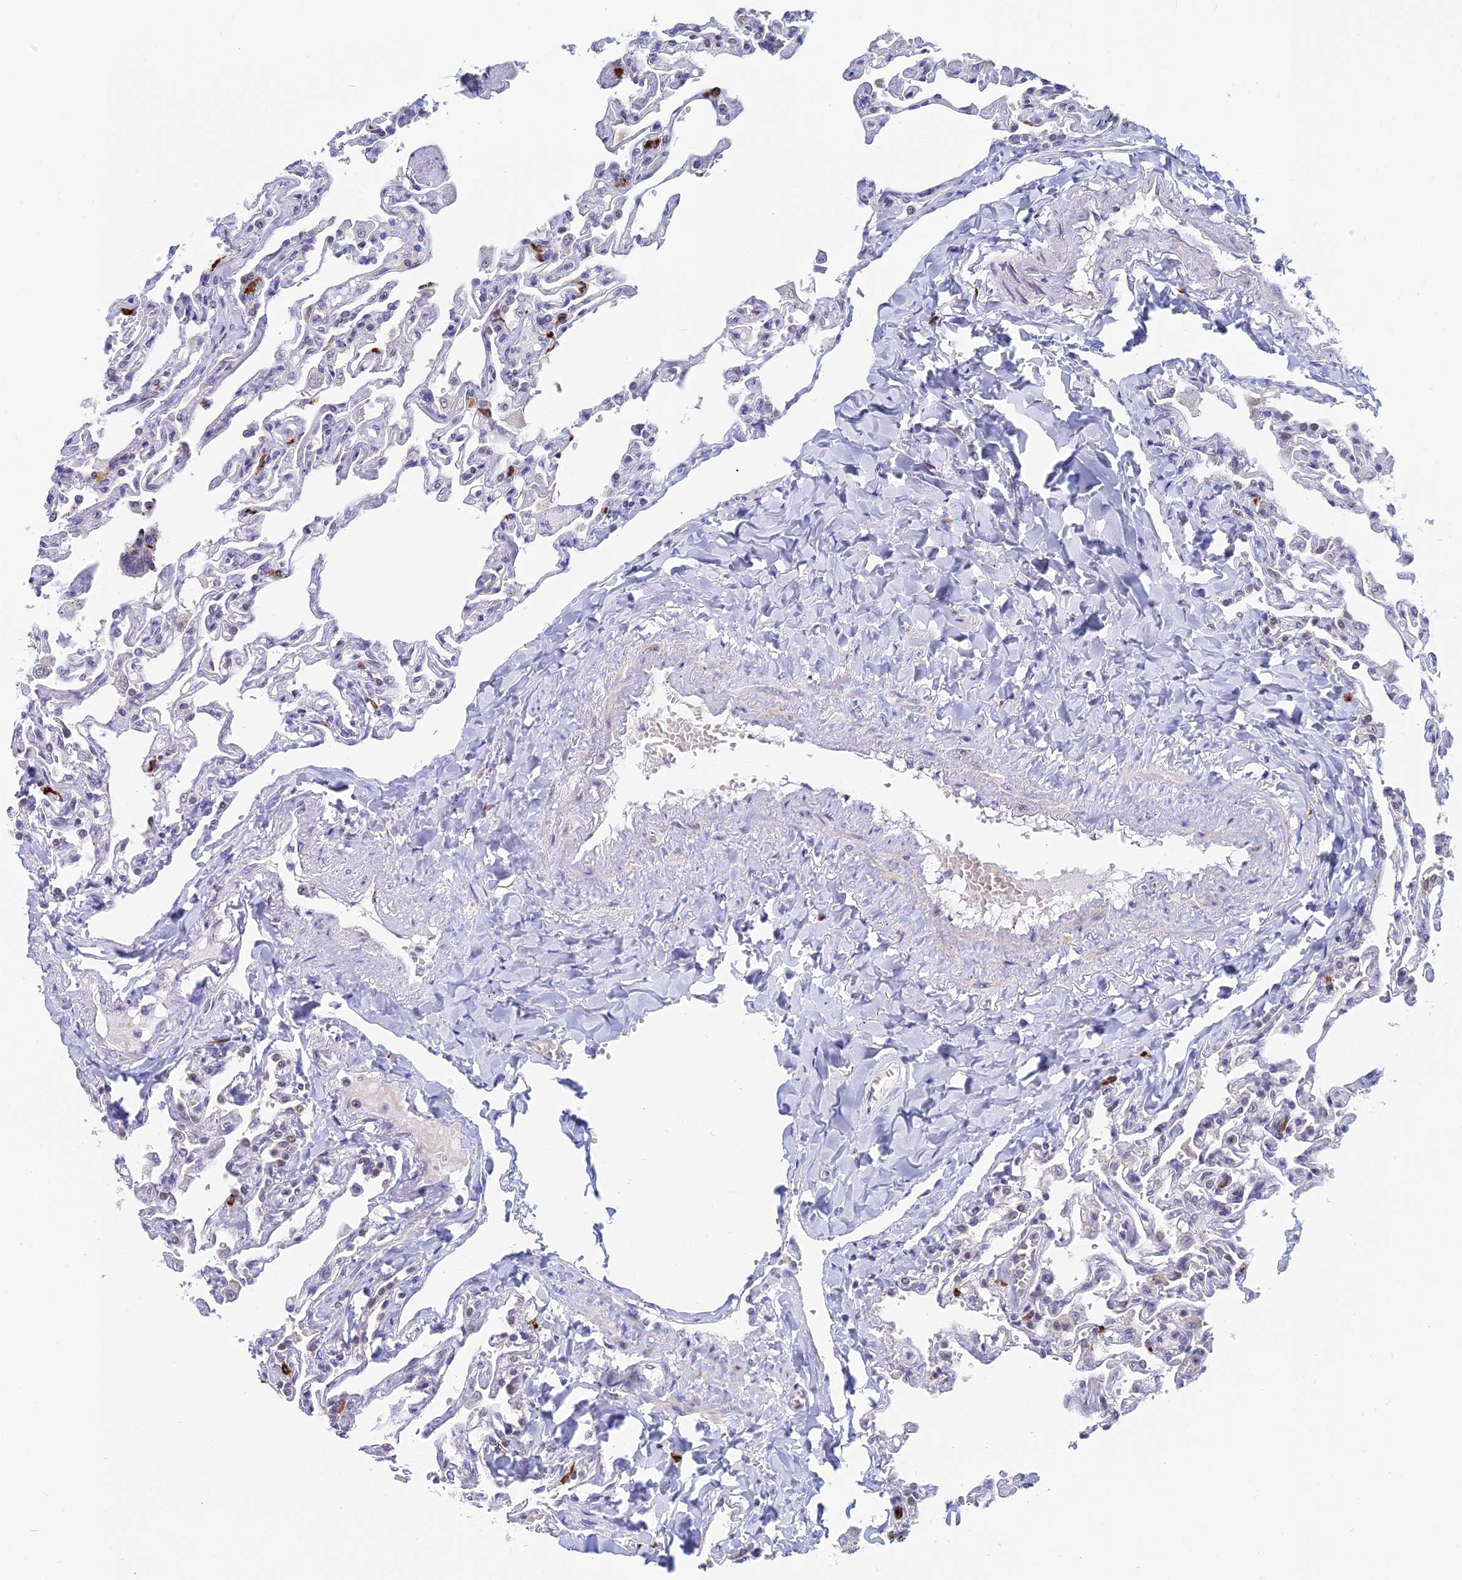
{"staining": {"intensity": "moderate", "quantity": "<25%", "location": "cytoplasmic/membranous,nuclear"}, "tissue": "lung", "cell_type": "Alveolar cells", "image_type": "normal", "snomed": [{"axis": "morphology", "description": "Normal tissue, NOS"}, {"axis": "topography", "description": "Lung"}], "caption": "An image of lung stained for a protein reveals moderate cytoplasmic/membranous,nuclear brown staining in alveolar cells. (Stains: DAB (3,3'-diaminobenzidine) in brown, nuclei in blue, Microscopy: brightfield microscopy at high magnification).", "gene": "THOC3", "patient": {"sex": "male", "age": 21}}